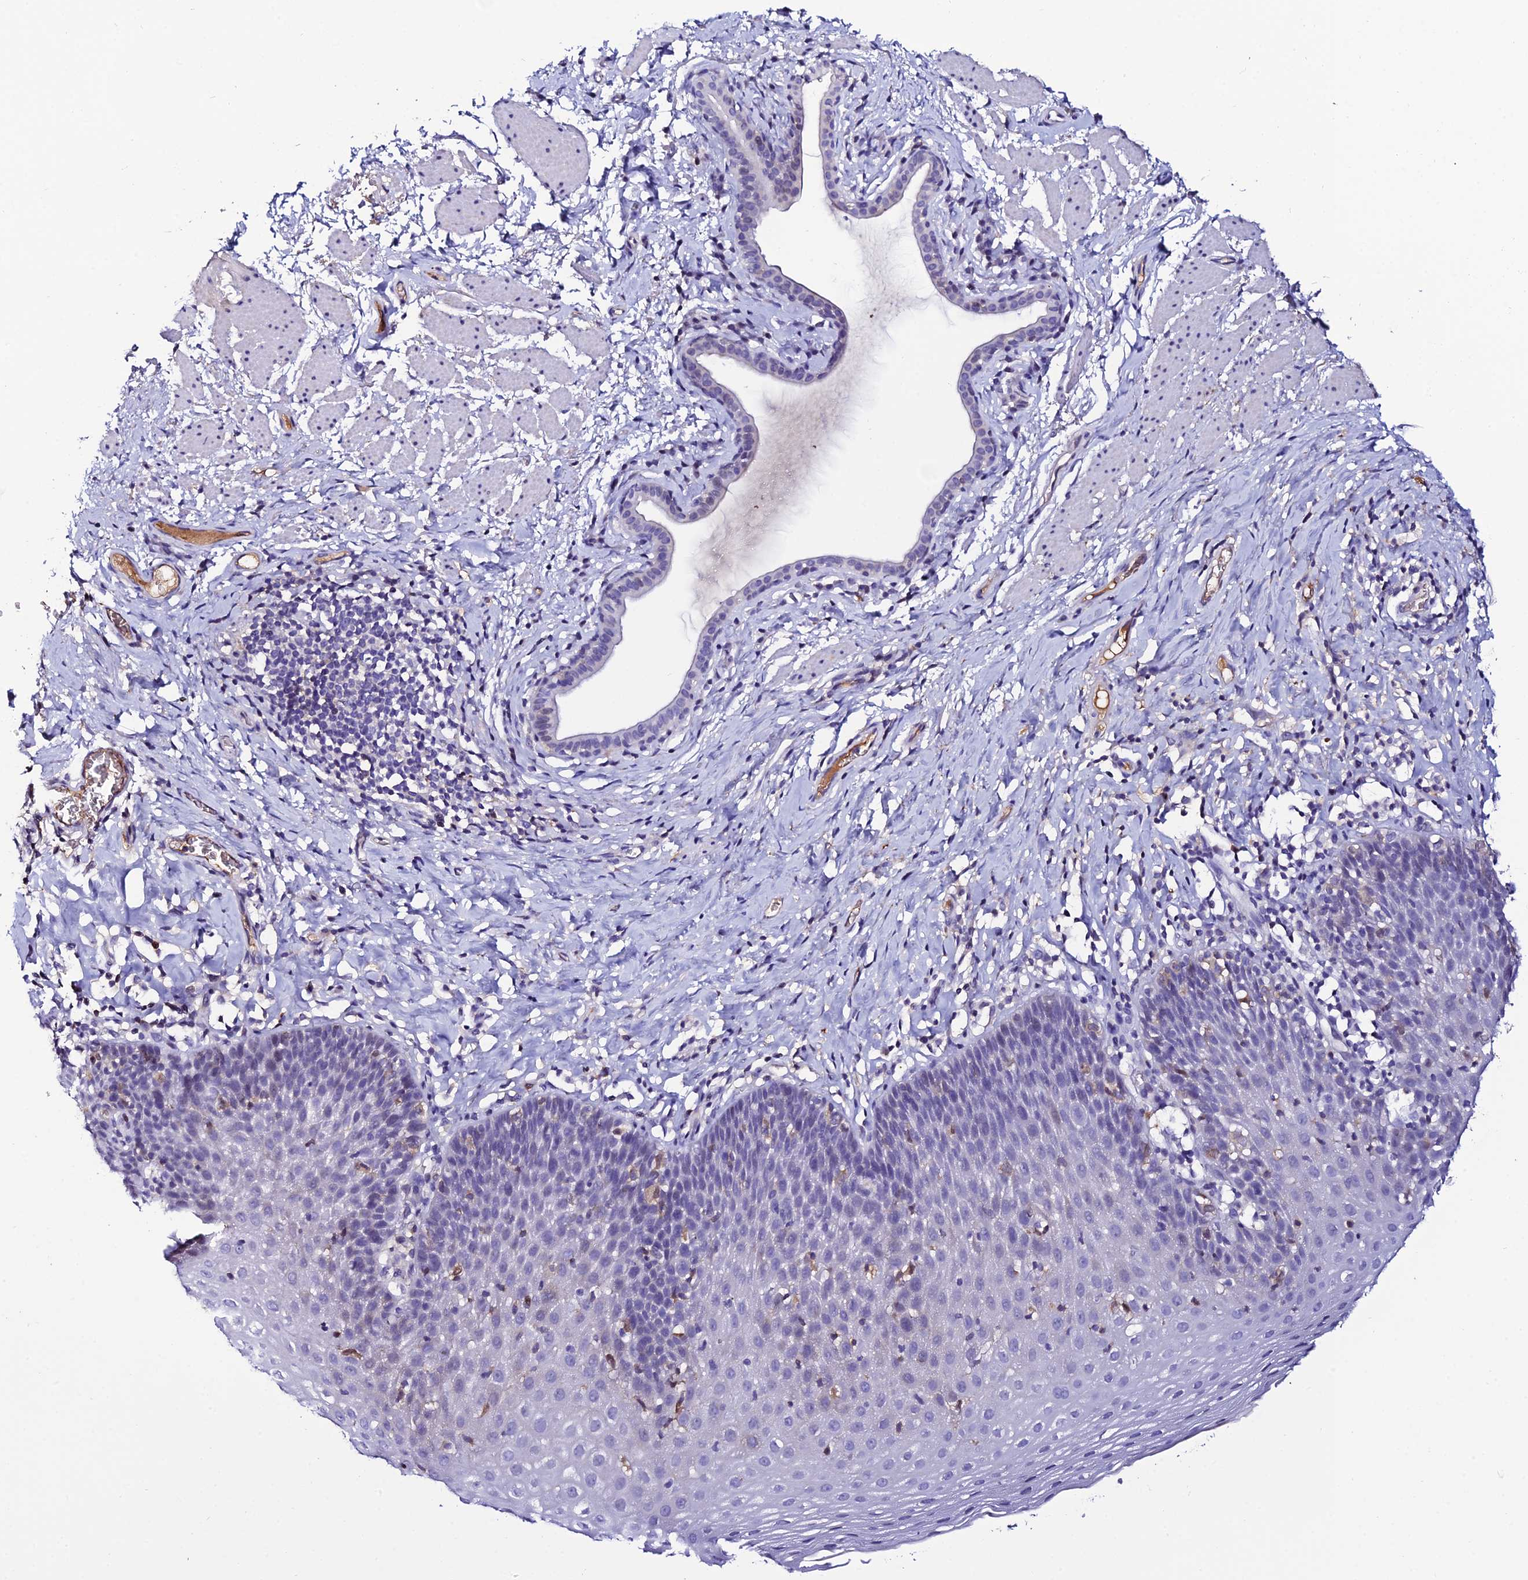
{"staining": {"intensity": "negative", "quantity": "none", "location": "none"}, "tissue": "esophagus", "cell_type": "Squamous epithelial cells", "image_type": "normal", "snomed": [{"axis": "morphology", "description": "Normal tissue, NOS"}, {"axis": "topography", "description": "Esophagus"}], "caption": "Immunohistochemistry (IHC) of benign human esophagus displays no positivity in squamous epithelial cells.", "gene": "DEFB132", "patient": {"sex": "female", "age": 61}}